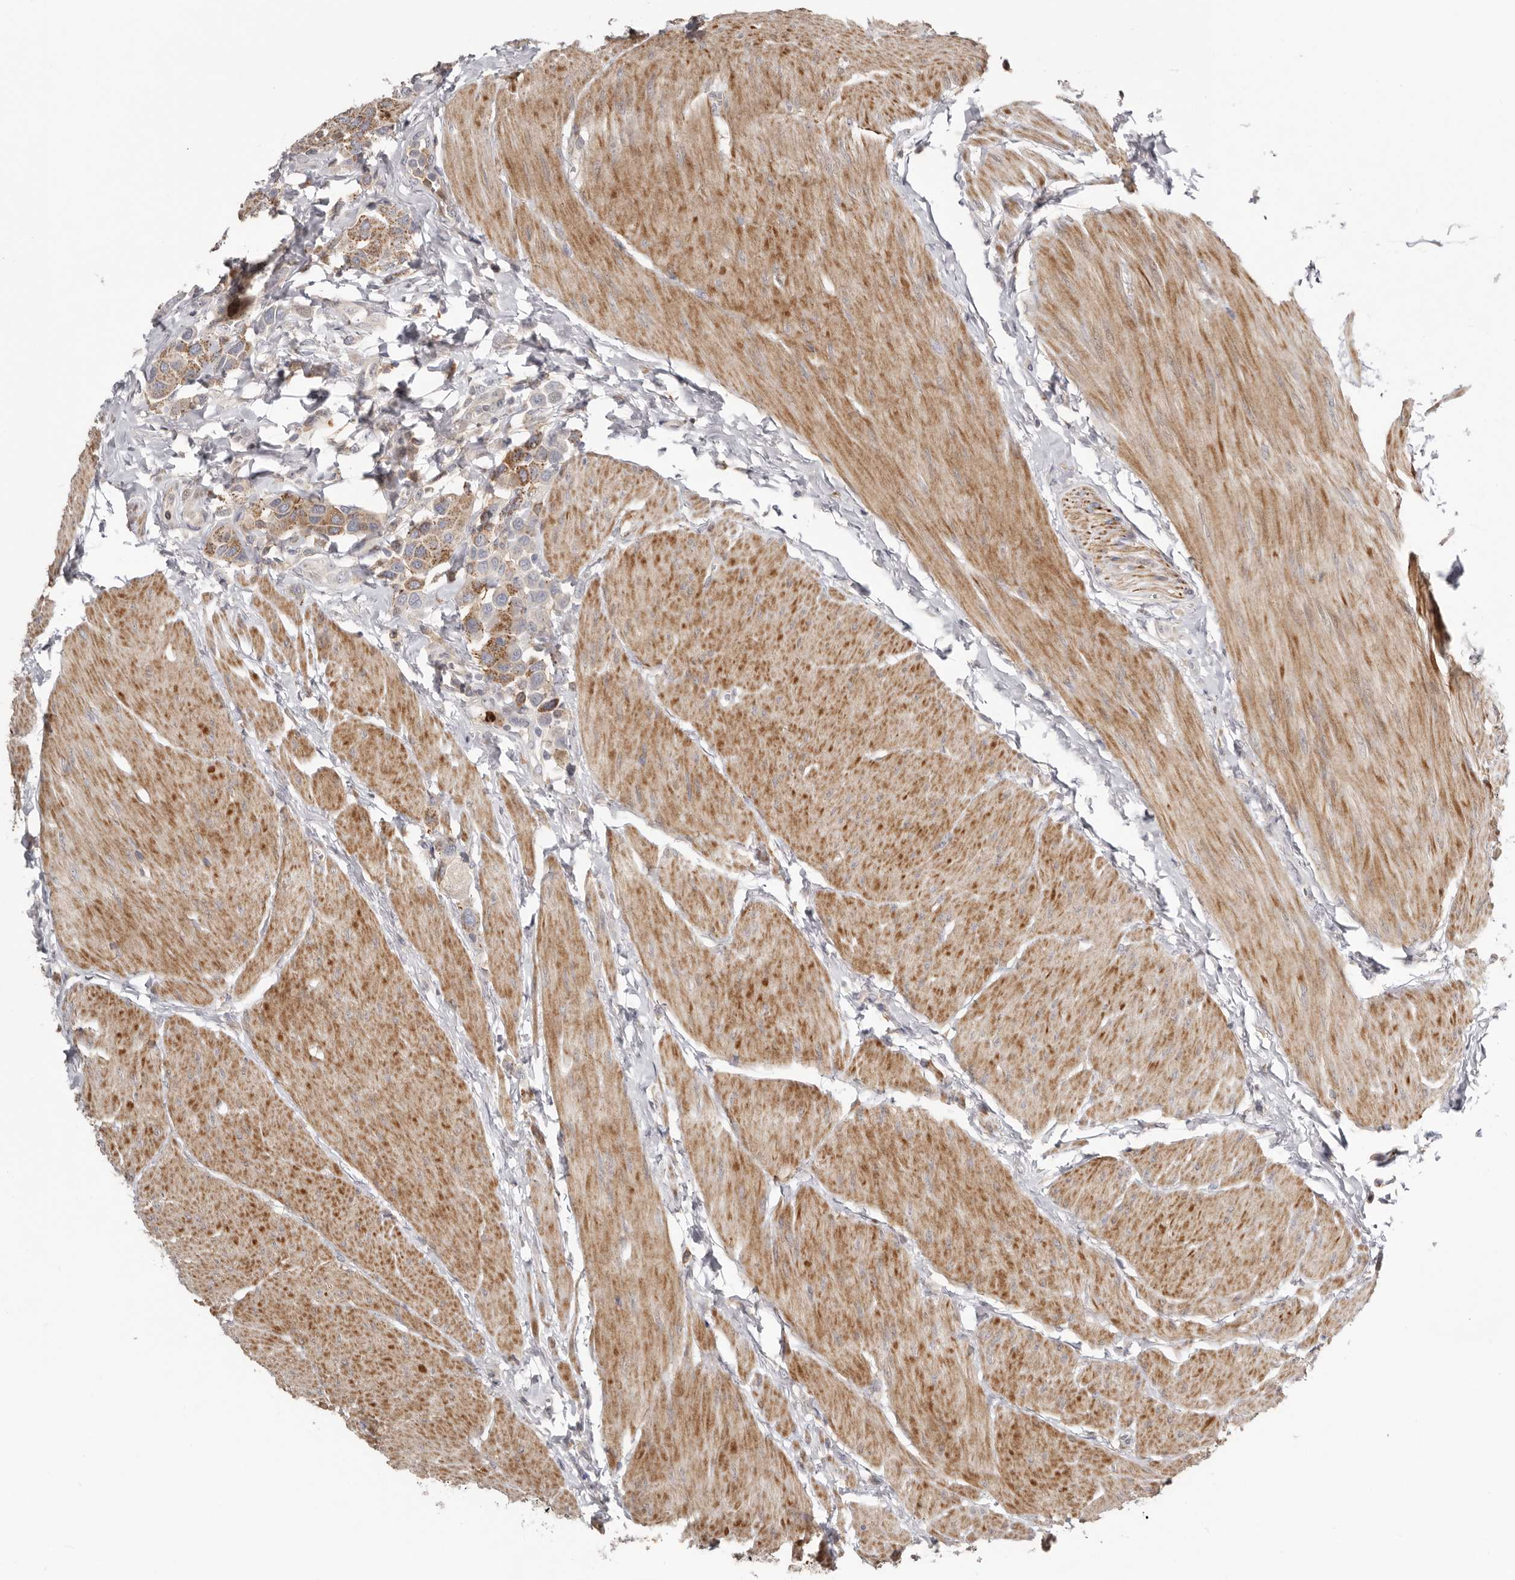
{"staining": {"intensity": "moderate", "quantity": ">75%", "location": "cytoplasmic/membranous"}, "tissue": "urothelial cancer", "cell_type": "Tumor cells", "image_type": "cancer", "snomed": [{"axis": "morphology", "description": "Urothelial carcinoma, High grade"}, {"axis": "topography", "description": "Urinary bladder"}], "caption": "Tumor cells display medium levels of moderate cytoplasmic/membranous expression in approximately >75% of cells in human high-grade urothelial carcinoma.", "gene": "MSRB2", "patient": {"sex": "male", "age": 50}}